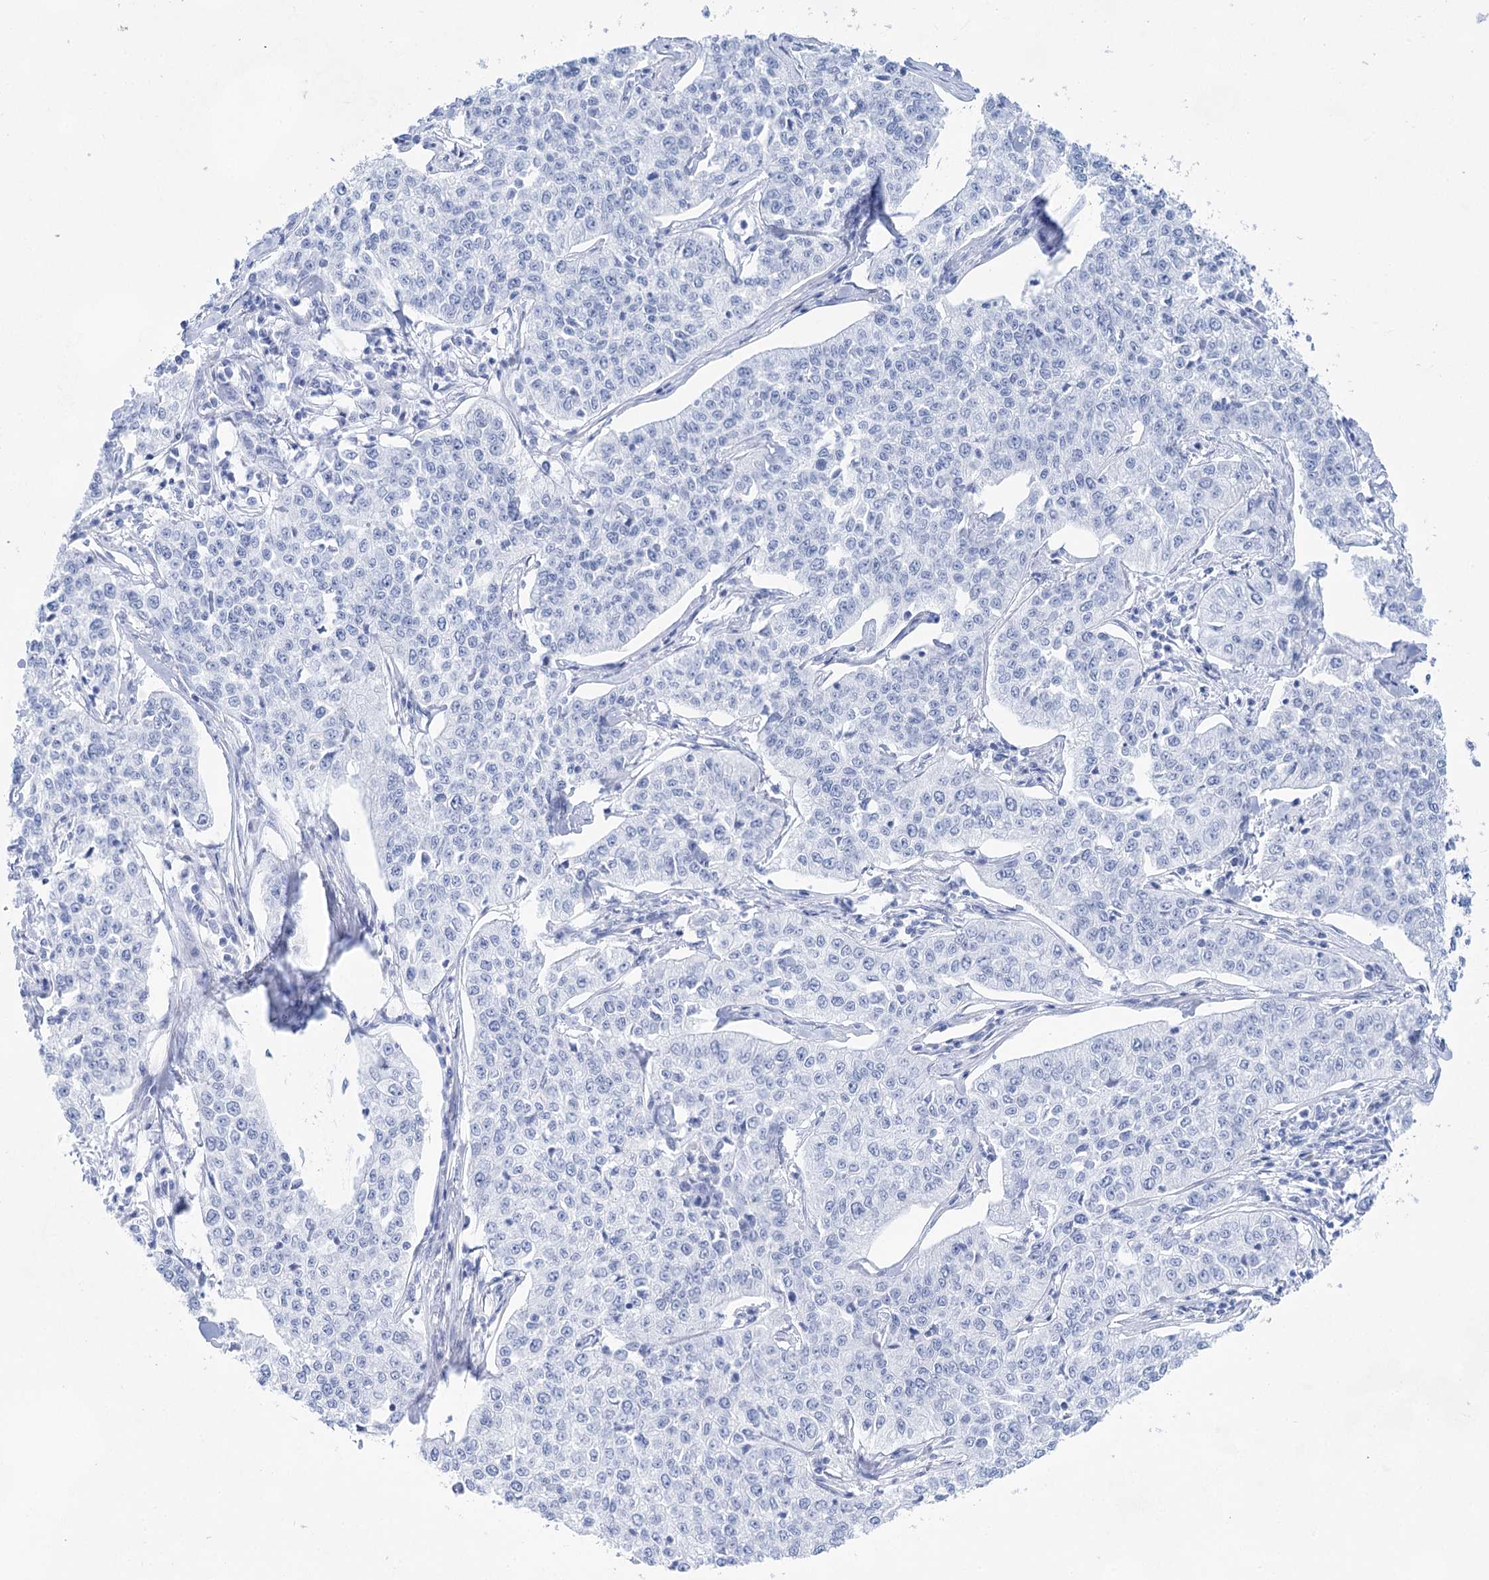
{"staining": {"intensity": "negative", "quantity": "none", "location": "none"}, "tissue": "cervical cancer", "cell_type": "Tumor cells", "image_type": "cancer", "snomed": [{"axis": "morphology", "description": "Squamous cell carcinoma, NOS"}, {"axis": "topography", "description": "Cervix"}], "caption": "Cervical squamous cell carcinoma was stained to show a protein in brown. There is no significant staining in tumor cells.", "gene": "LALBA", "patient": {"sex": "female", "age": 35}}